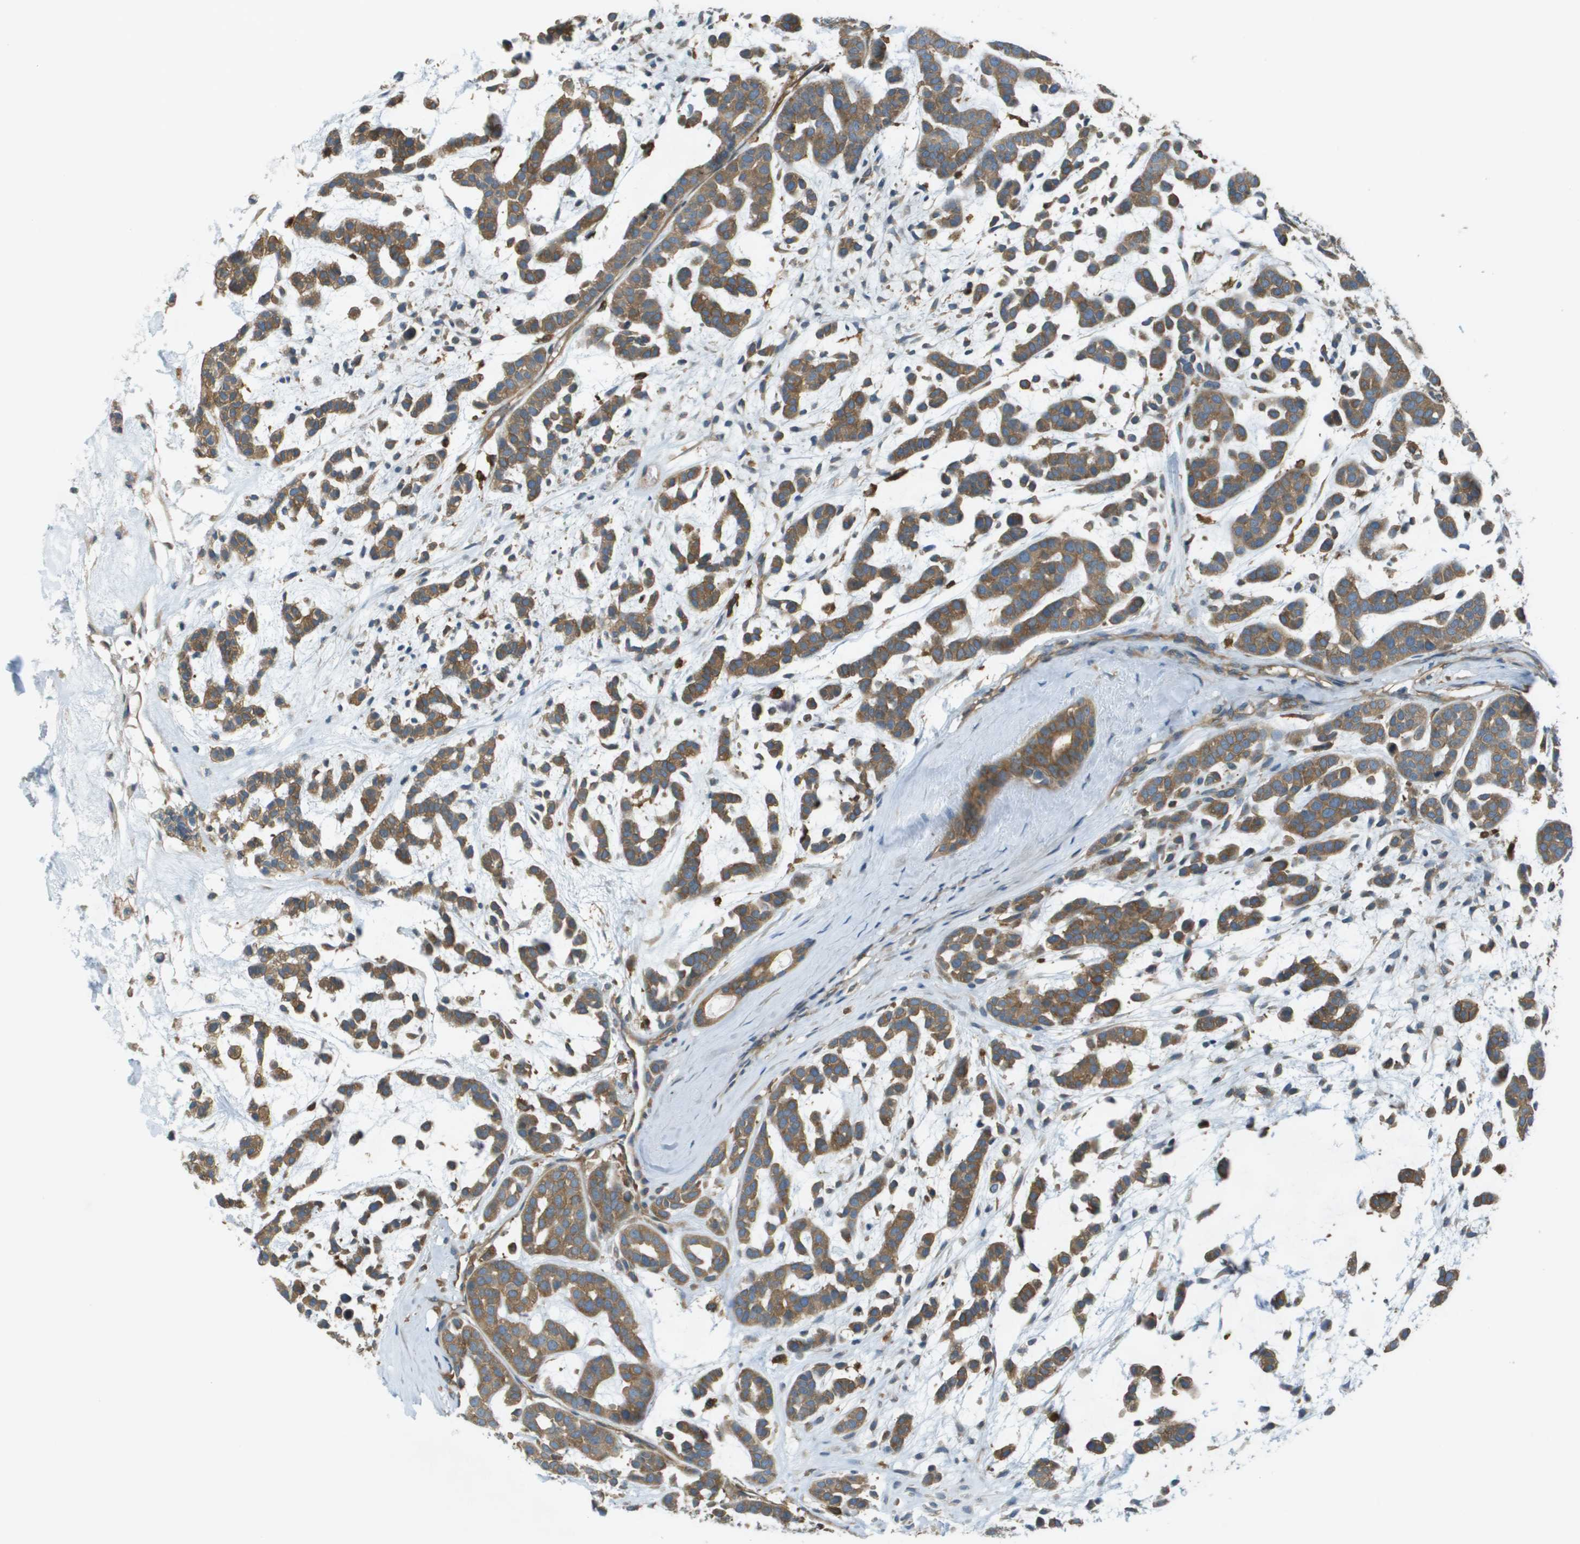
{"staining": {"intensity": "moderate", "quantity": ">75%", "location": "cytoplasmic/membranous"}, "tissue": "head and neck cancer", "cell_type": "Tumor cells", "image_type": "cancer", "snomed": [{"axis": "morphology", "description": "Adenocarcinoma, NOS"}, {"axis": "morphology", "description": "Adenoma, NOS"}, {"axis": "topography", "description": "Head-Neck"}], "caption": "Immunohistochemistry micrograph of human head and neck cancer (adenocarcinoma) stained for a protein (brown), which reveals medium levels of moderate cytoplasmic/membranous expression in about >75% of tumor cells.", "gene": "CORO1B", "patient": {"sex": "female", "age": 55}}